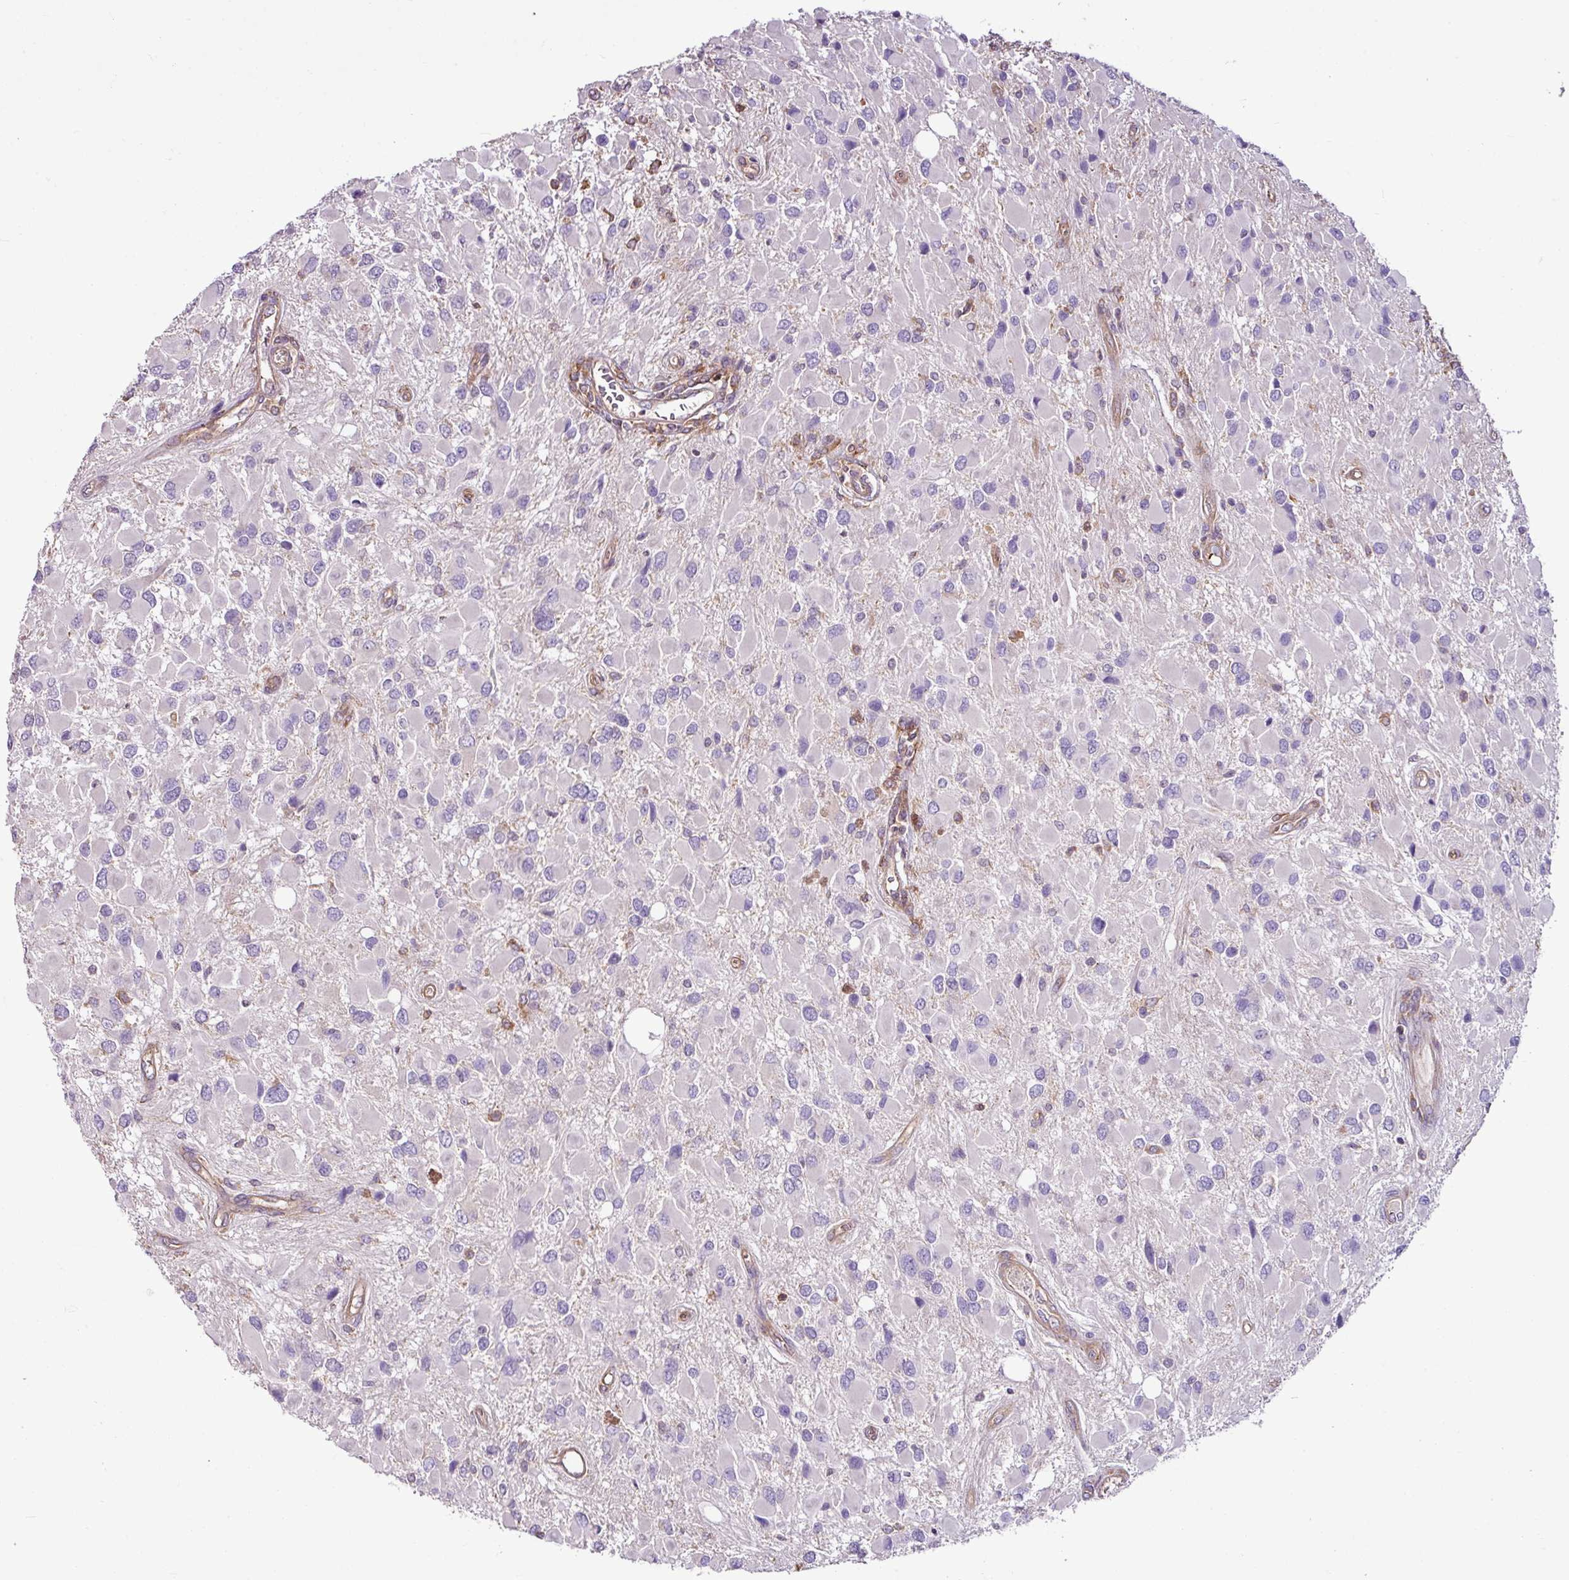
{"staining": {"intensity": "negative", "quantity": "none", "location": "none"}, "tissue": "glioma", "cell_type": "Tumor cells", "image_type": "cancer", "snomed": [{"axis": "morphology", "description": "Glioma, malignant, High grade"}, {"axis": "topography", "description": "Brain"}], "caption": "Immunohistochemical staining of malignant glioma (high-grade) exhibits no significant staining in tumor cells. Nuclei are stained in blue.", "gene": "ZNF106", "patient": {"sex": "male", "age": 53}}